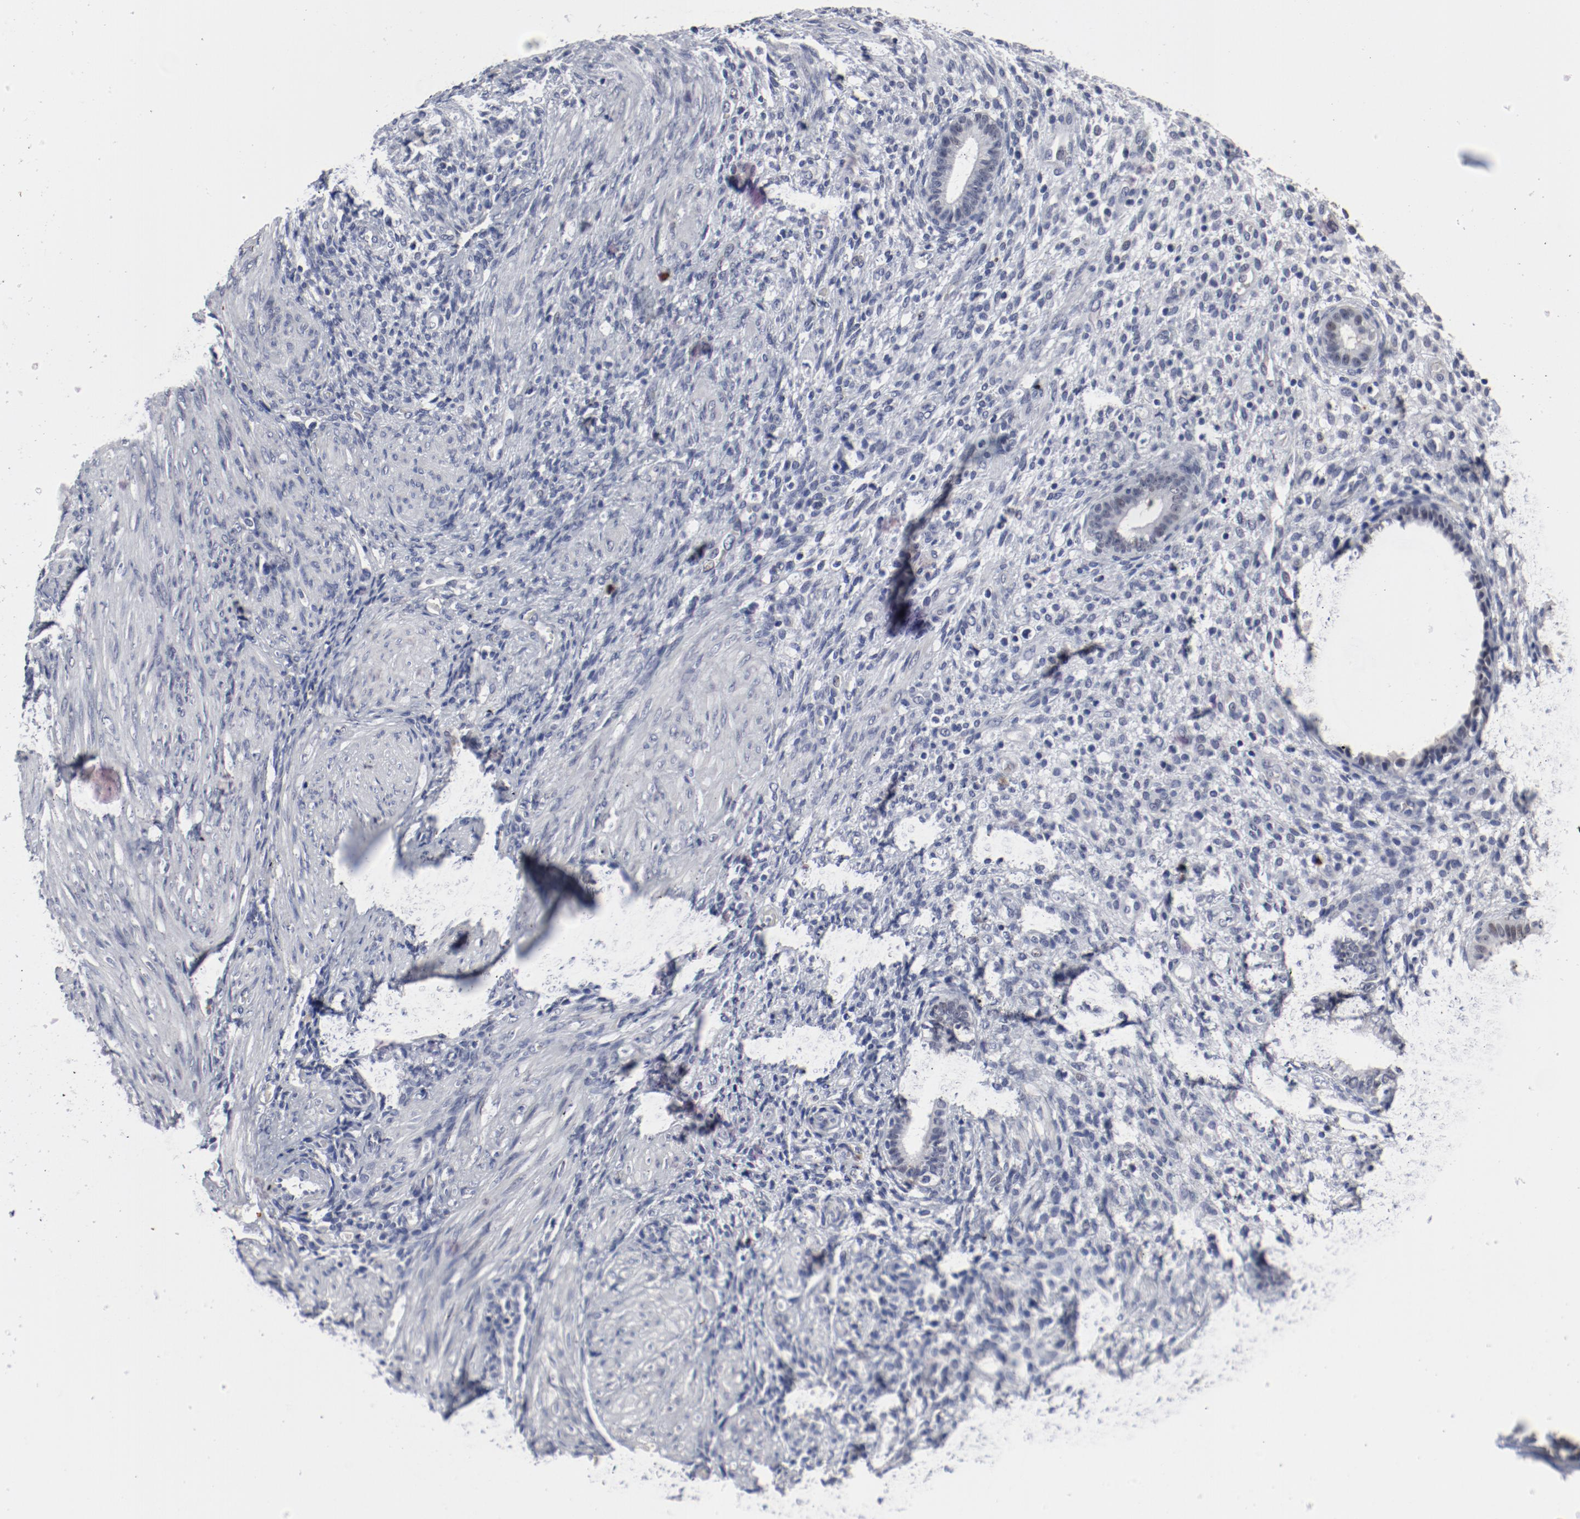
{"staining": {"intensity": "negative", "quantity": "none", "location": "none"}, "tissue": "endometrium", "cell_type": "Cells in endometrial stroma", "image_type": "normal", "snomed": [{"axis": "morphology", "description": "Normal tissue, NOS"}, {"axis": "topography", "description": "Endometrium"}], "caption": "IHC micrograph of benign endometrium stained for a protein (brown), which exhibits no staining in cells in endometrial stroma.", "gene": "ANKLE2", "patient": {"sex": "female", "age": 72}}